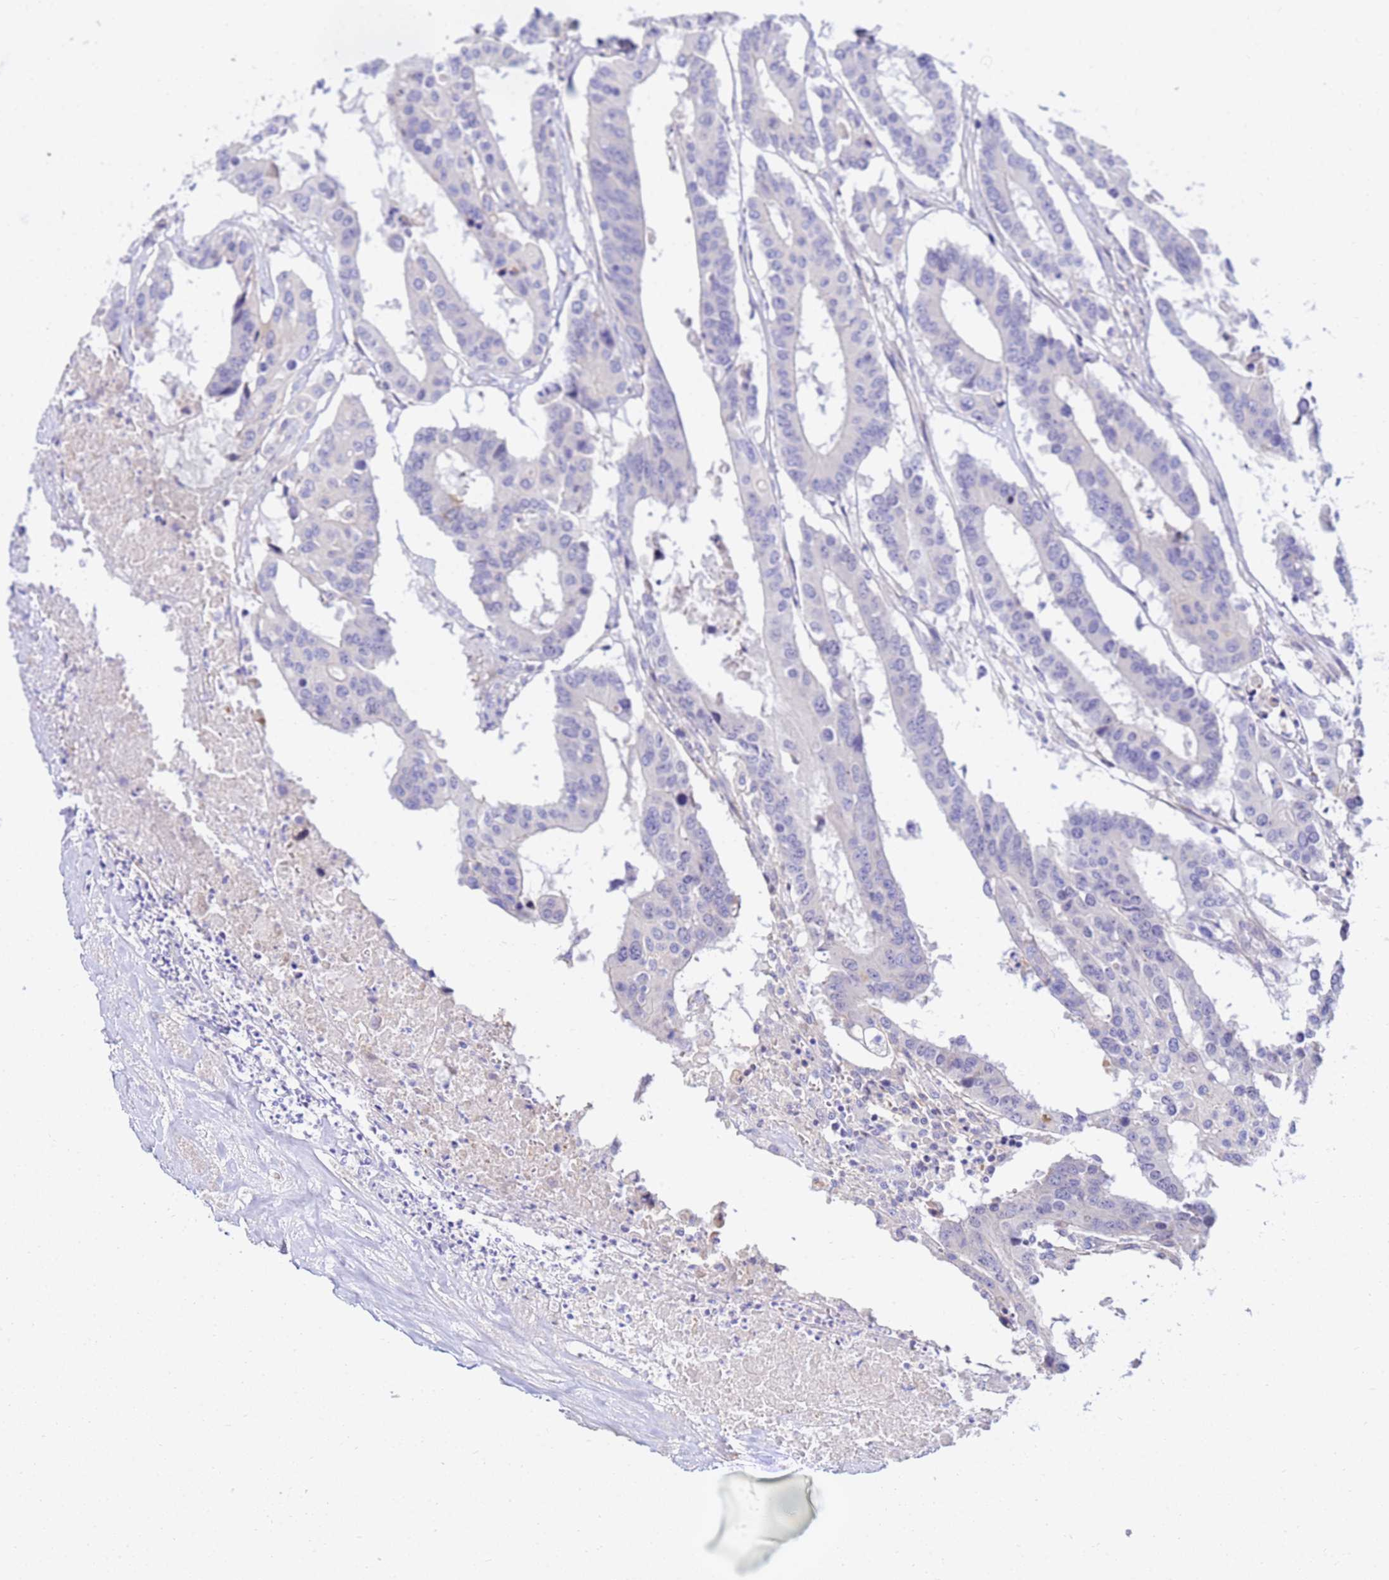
{"staining": {"intensity": "negative", "quantity": "none", "location": "none"}, "tissue": "colorectal cancer", "cell_type": "Tumor cells", "image_type": "cancer", "snomed": [{"axis": "morphology", "description": "Adenocarcinoma, NOS"}, {"axis": "topography", "description": "Colon"}], "caption": "Human adenocarcinoma (colorectal) stained for a protein using immunohistochemistry shows no expression in tumor cells.", "gene": "HERC5", "patient": {"sex": "male", "age": 77}}